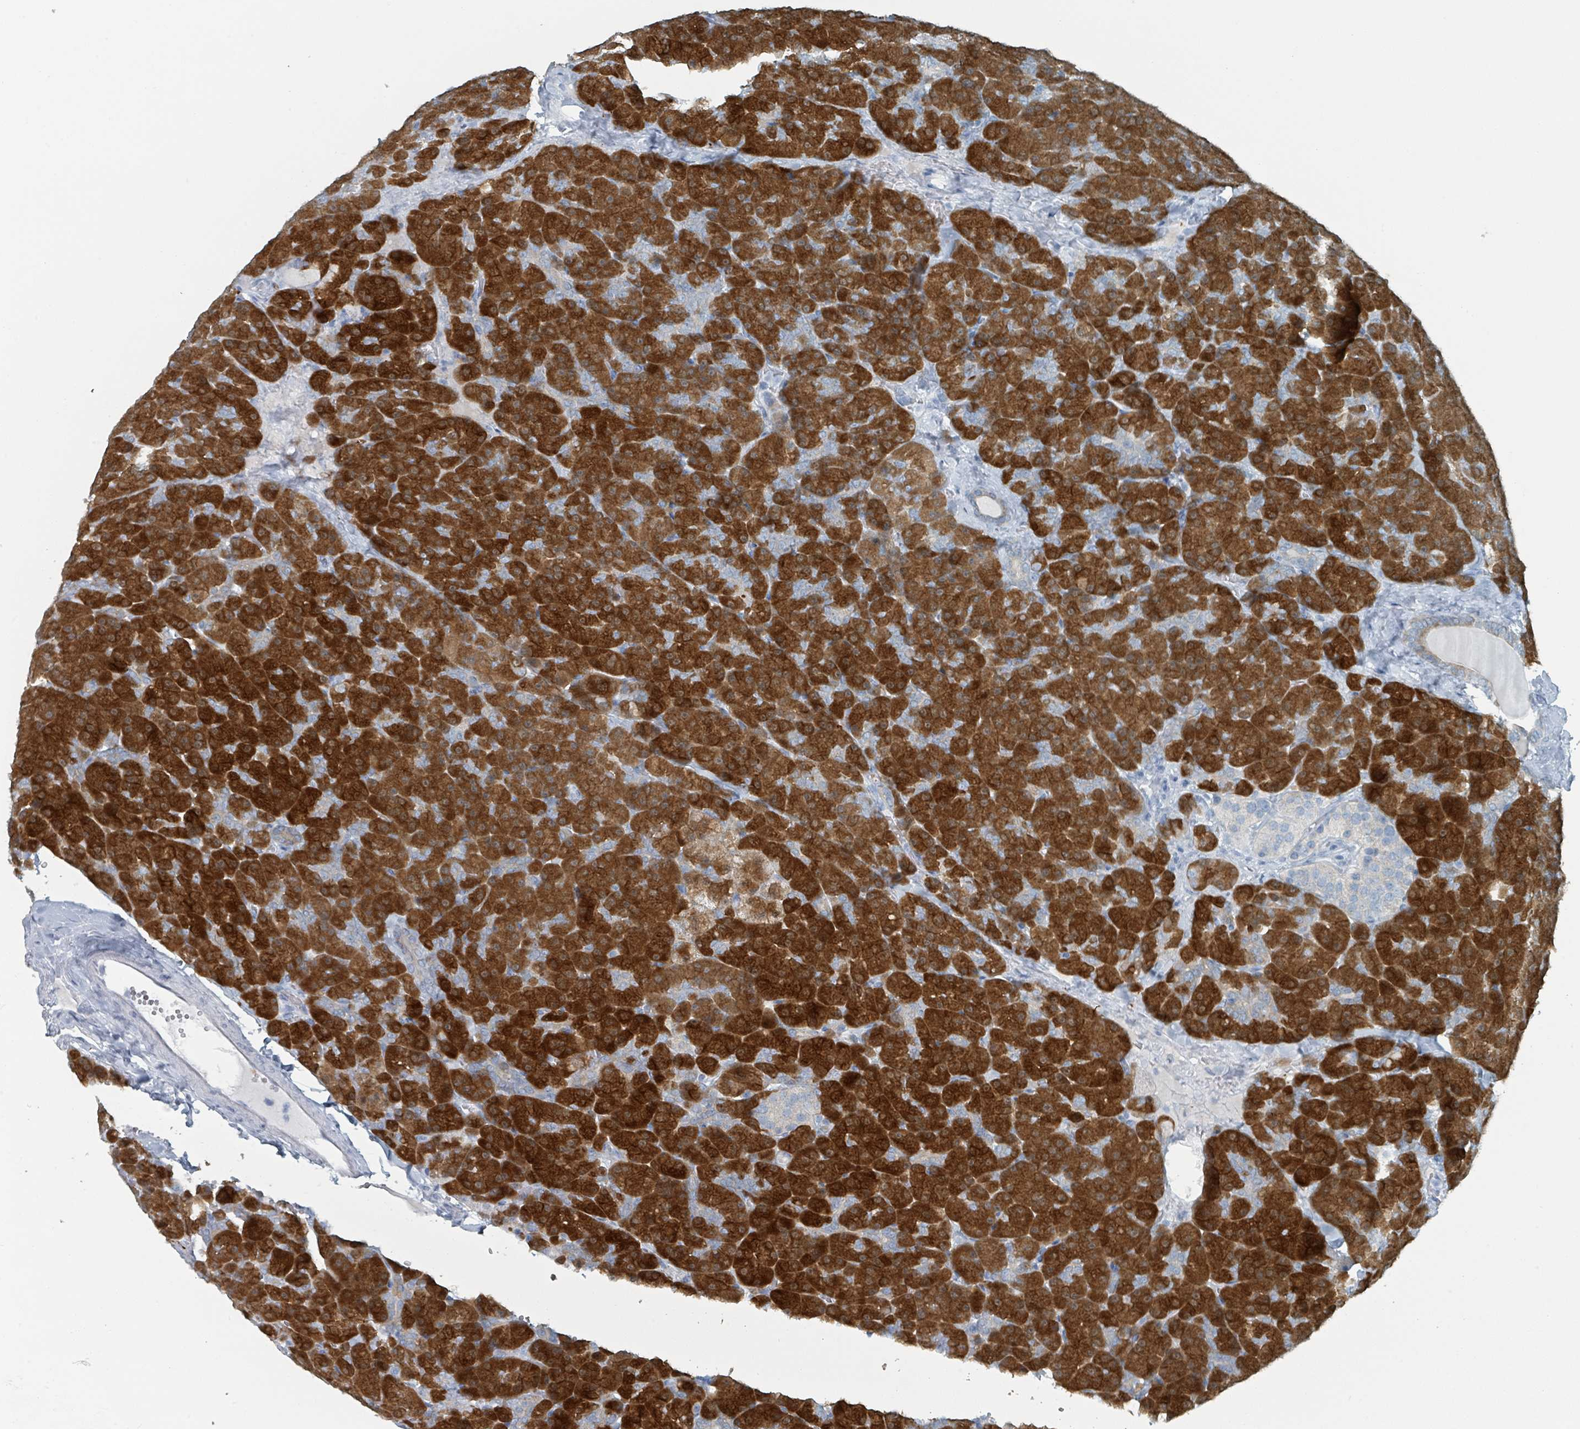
{"staining": {"intensity": "strong", "quantity": ">75%", "location": "cytoplasmic/membranous"}, "tissue": "pancreas", "cell_type": "Exocrine glandular cells", "image_type": "normal", "snomed": [{"axis": "morphology", "description": "Normal tissue, NOS"}, {"axis": "topography", "description": "Pancreas"}], "caption": "Brown immunohistochemical staining in unremarkable human pancreas exhibits strong cytoplasmic/membranous positivity in about >75% of exocrine glandular cells. (DAB = brown stain, brightfield microscopy at high magnification).", "gene": "GAMT", "patient": {"sex": "male", "age": 36}}